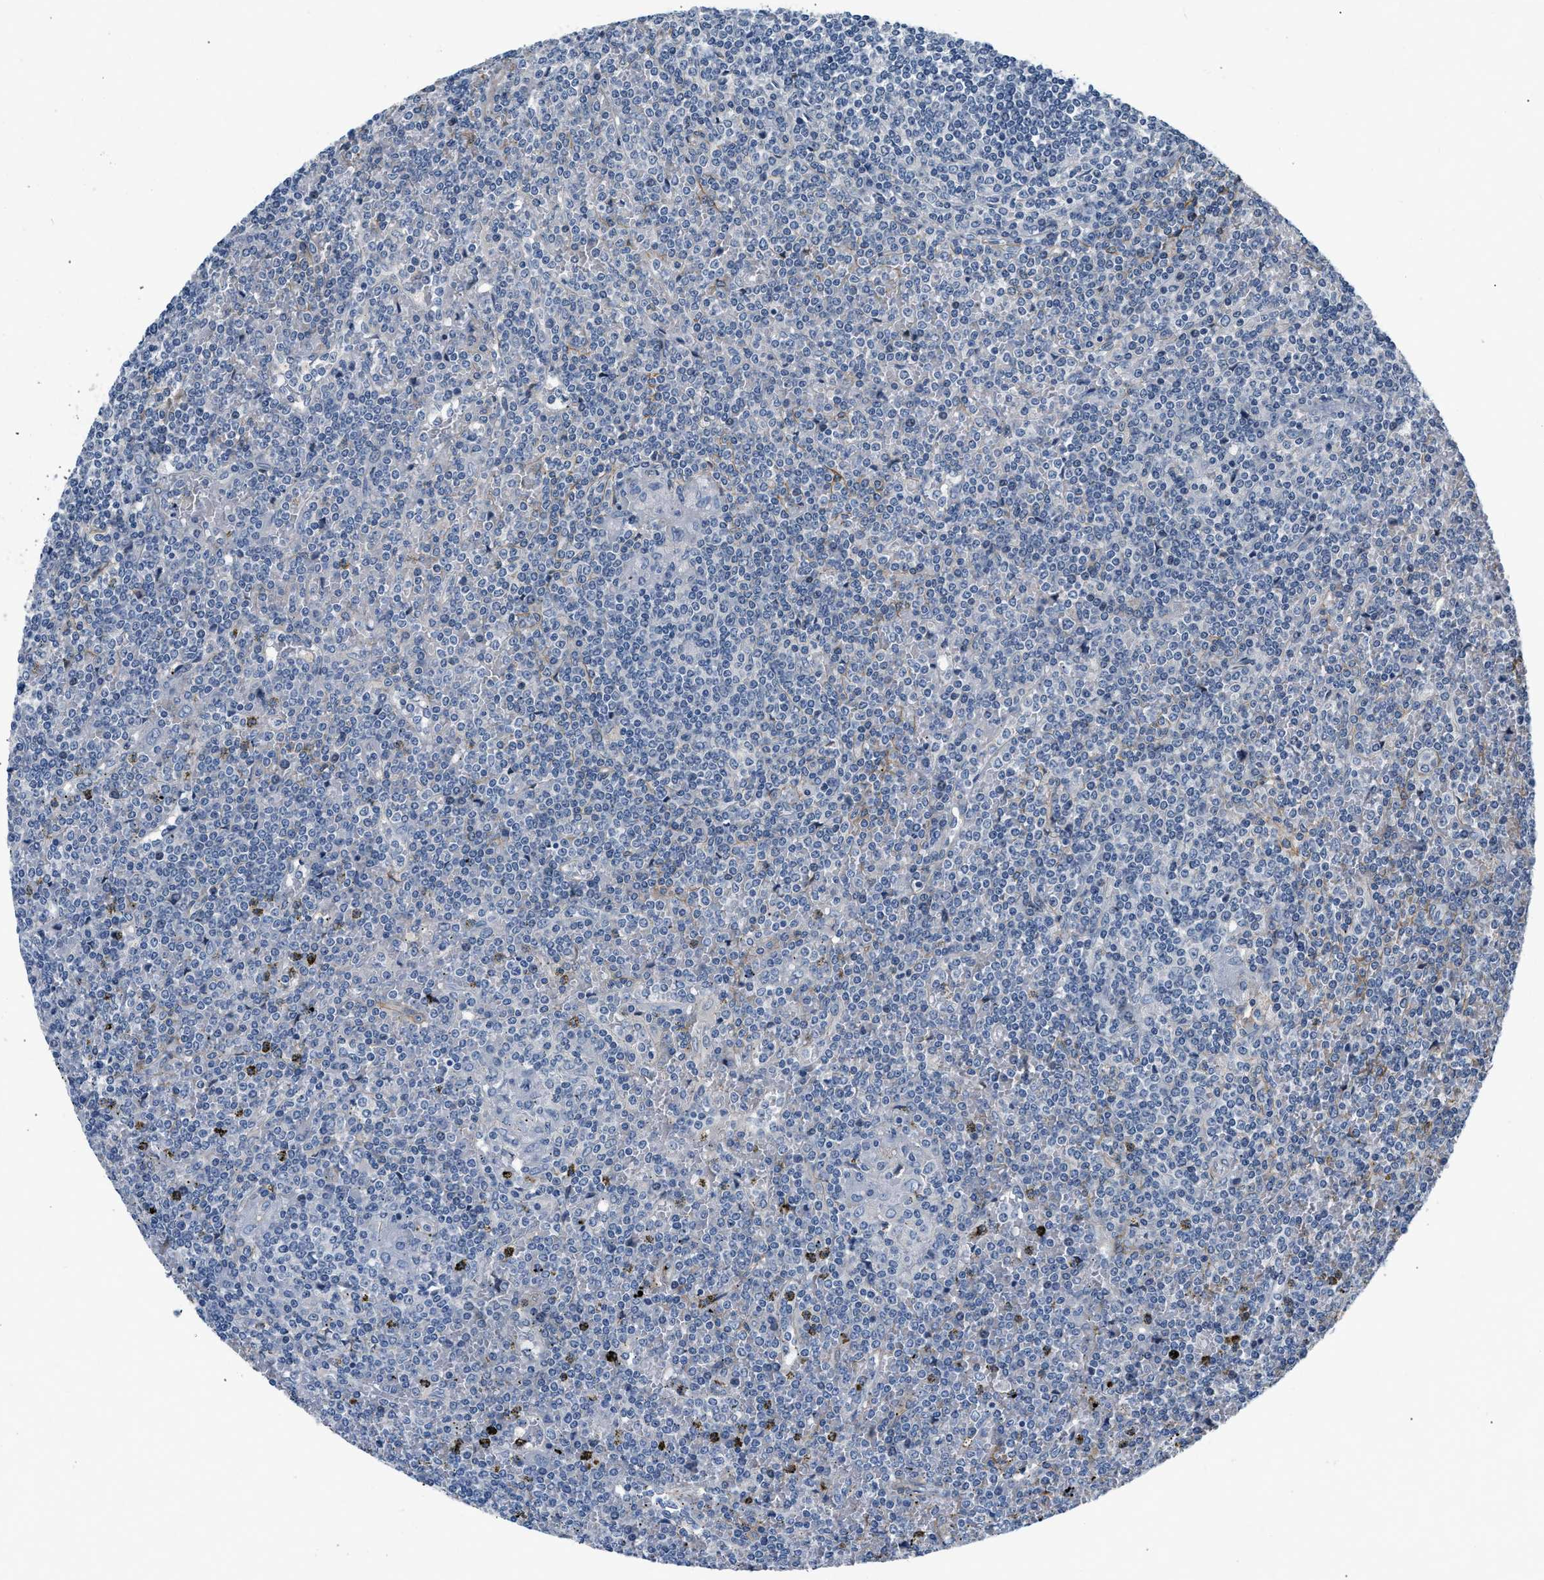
{"staining": {"intensity": "negative", "quantity": "none", "location": "none"}, "tissue": "lymphoma", "cell_type": "Tumor cells", "image_type": "cancer", "snomed": [{"axis": "morphology", "description": "Malignant lymphoma, non-Hodgkin's type, Low grade"}, {"axis": "topography", "description": "Spleen"}], "caption": "IHC of low-grade malignant lymphoma, non-Hodgkin's type shows no expression in tumor cells.", "gene": "PDGFRA", "patient": {"sex": "female", "age": 19}}